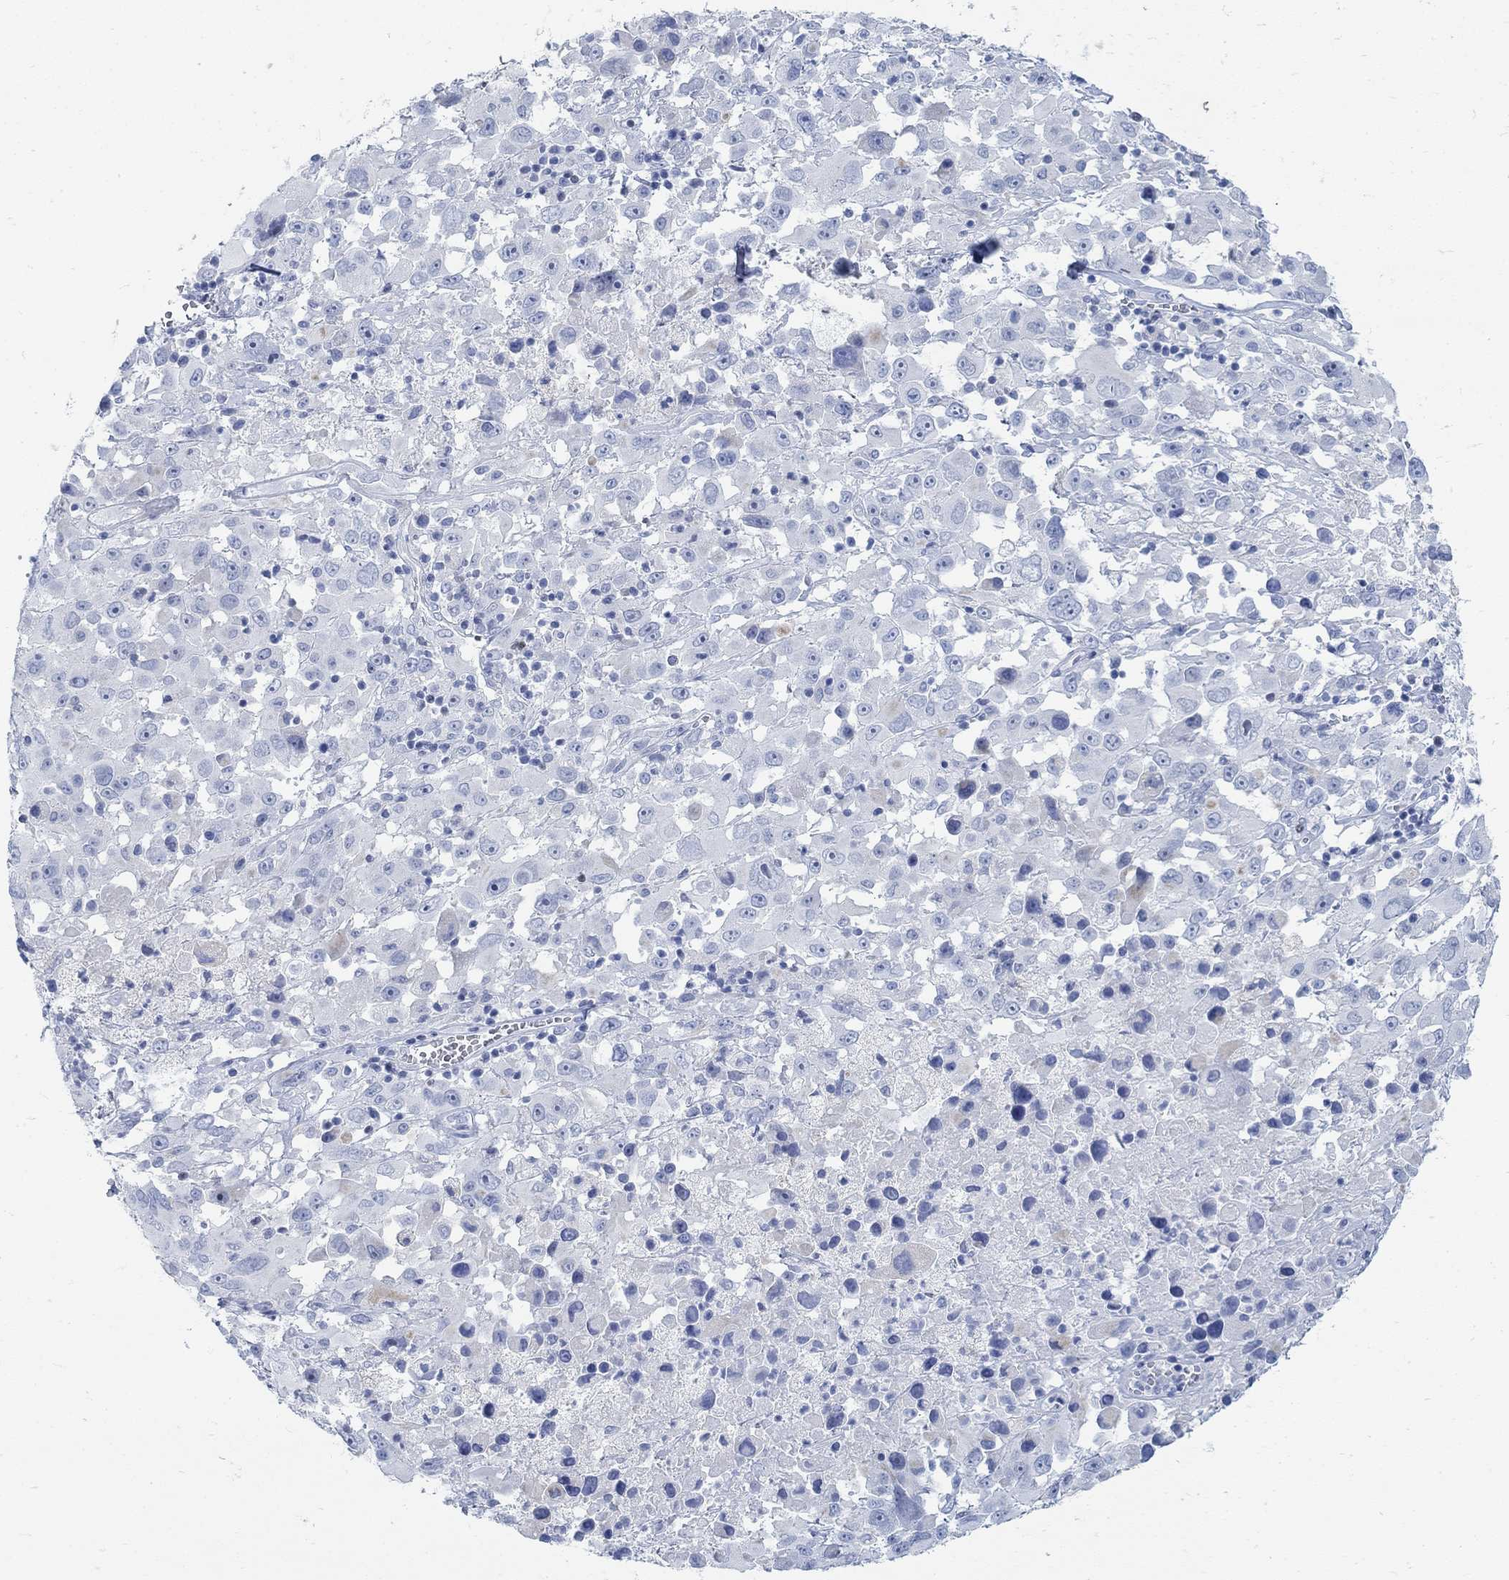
{"staining": {"intensity": "negative", "quantity": "none", "location": "none"}, "tissue": "melanoma", "cell_type": "Tumor cells", "image_type": "cancer", "snomed": [{"axis": "morphology", "description": "Malignant melanoma, Metastatic site"}, {"axis": "topography", "description": "Lymph node"}], "caption": "Immunohistochemical staining of human melanoma displays no significant staining in tumor cells.", "gene": "RBM20", "patient": {"sex": "male", "age": 50}}